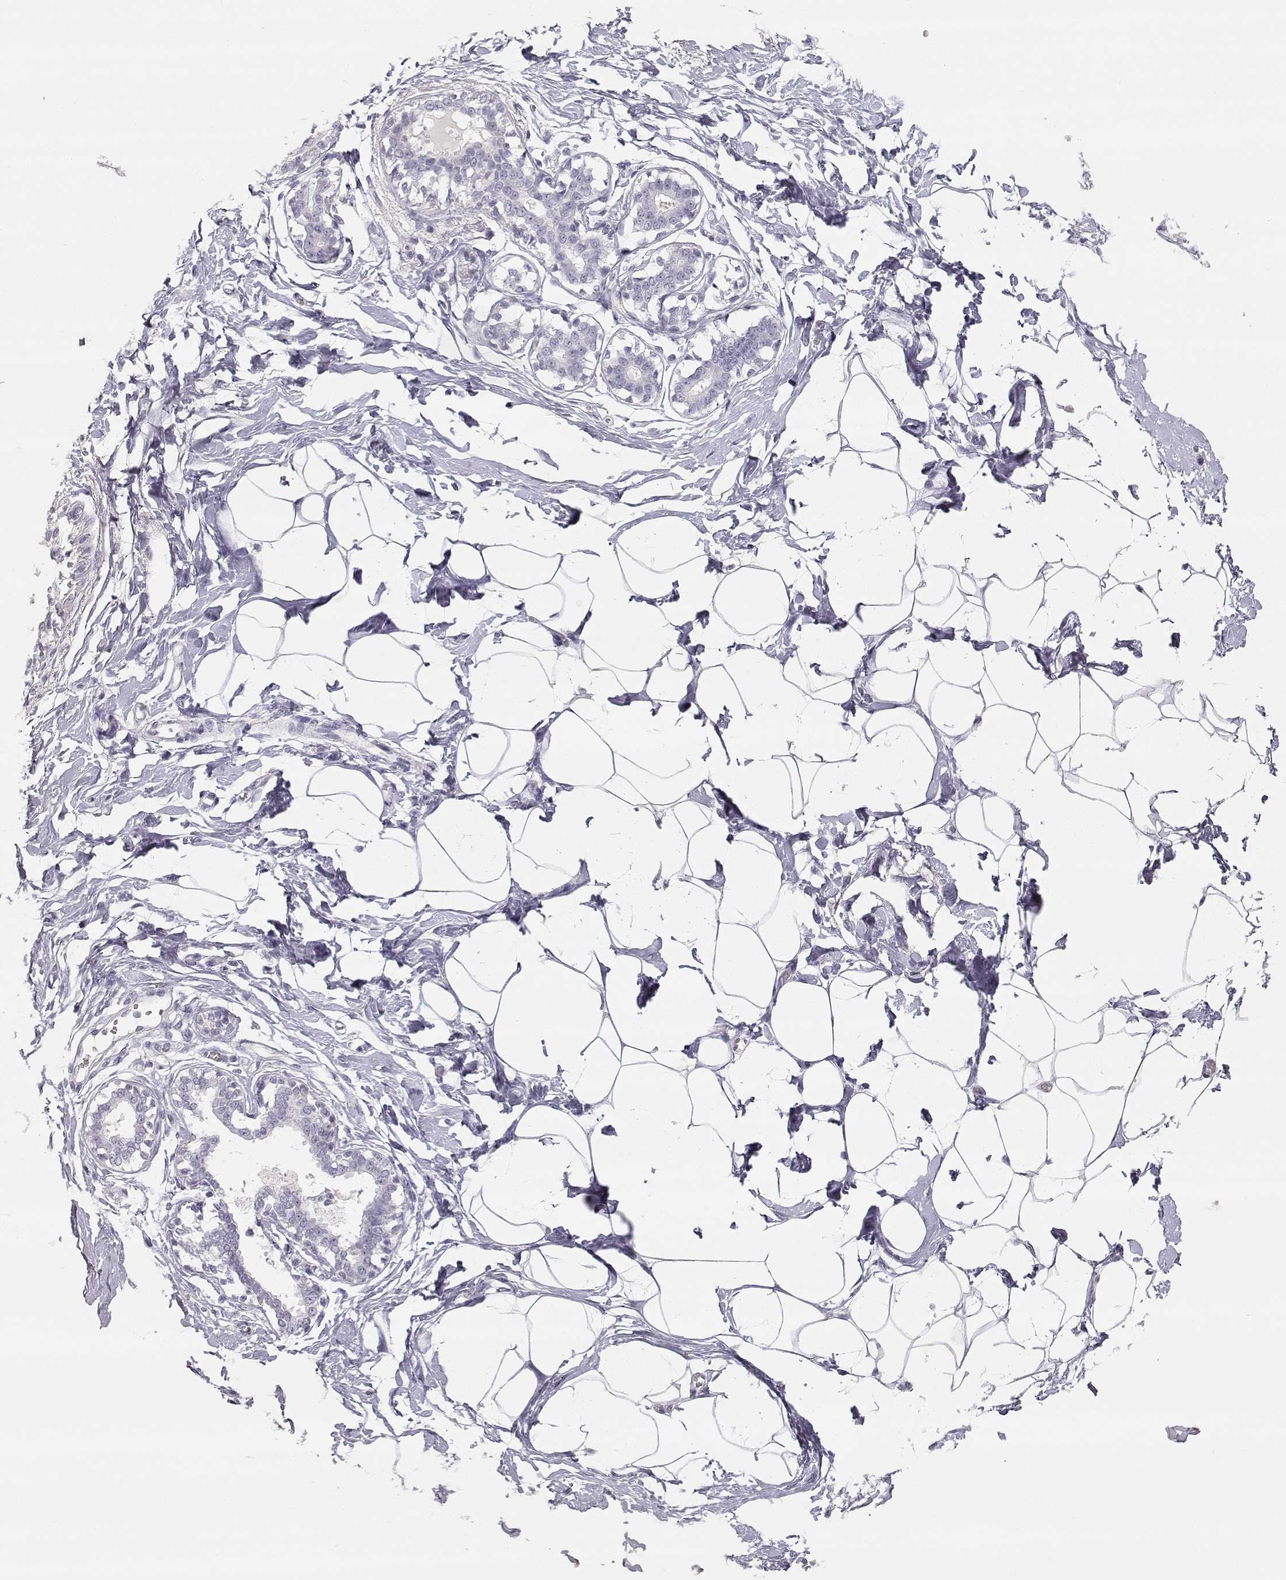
{"staining": {"intensity": "negative", "quantity": "none", "location": "none"}, "tissue": "breast", "cell_type": "Adipocytes", "image_type": "normal", "snomed": [{"axis": "morphology", "description": "Normal tissue, NOS"}, {"axis": "morphology", "description": "Lobular carcinoma, in situ"}, {"axis": "topography", "description": "Breast"}], "caption": "A high-resolution image shows immunohistochemistry staining of benign breast, which reveals no significant staining in adipocytes. (Brightfield microscopy of DAB (3,3'-diaminobenzidine) immunohistochemistry (IHC) at high magnification).", "gene": "TKTL1", "patient": {"sex": "female", "age": 35}}